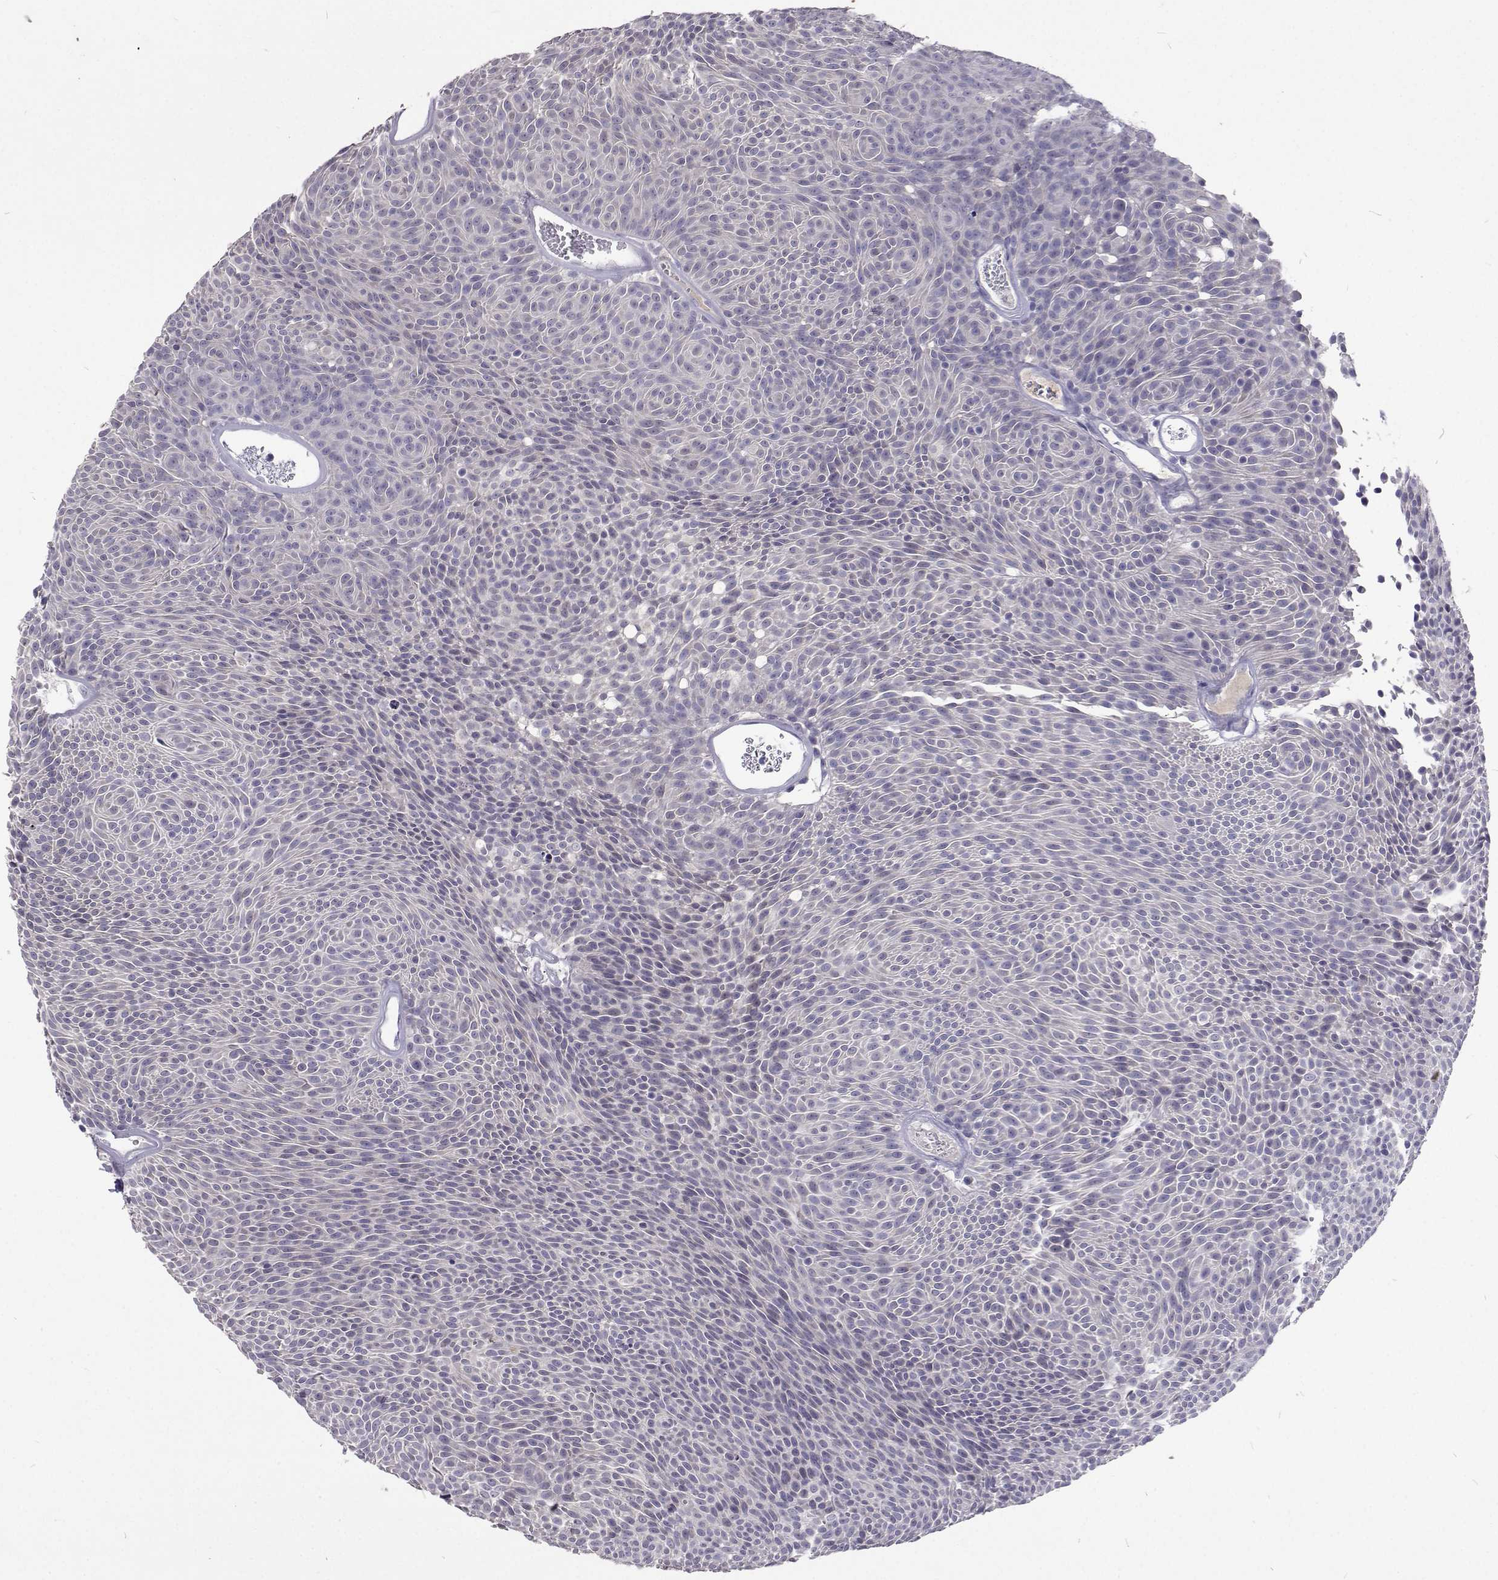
{"staining": {"intensity": "negative", "quantity": "none", "location": "none"}, "tissue": "urothelial cancer", "cell_type": "Tumor cells", "image_type": "cancer", "snomed": [{"axis": "morphology", "description": "Urothelial carcinoma, Low grade"}, {"axis": "topography", "description": "Urinary bladder"}], "caption": "Tumor cells show no significant protein positivity in urothelial carcinoma (low-grade). The staining was performed using DAB (3,3'-diaminobenzidine) to visualize the protein expression in brown, while the nuclei were stained in blue with hematoxylin (Magnification: 20x).", "gene": "CFAP44", "patient": {"sex": "male", "age": 77}}